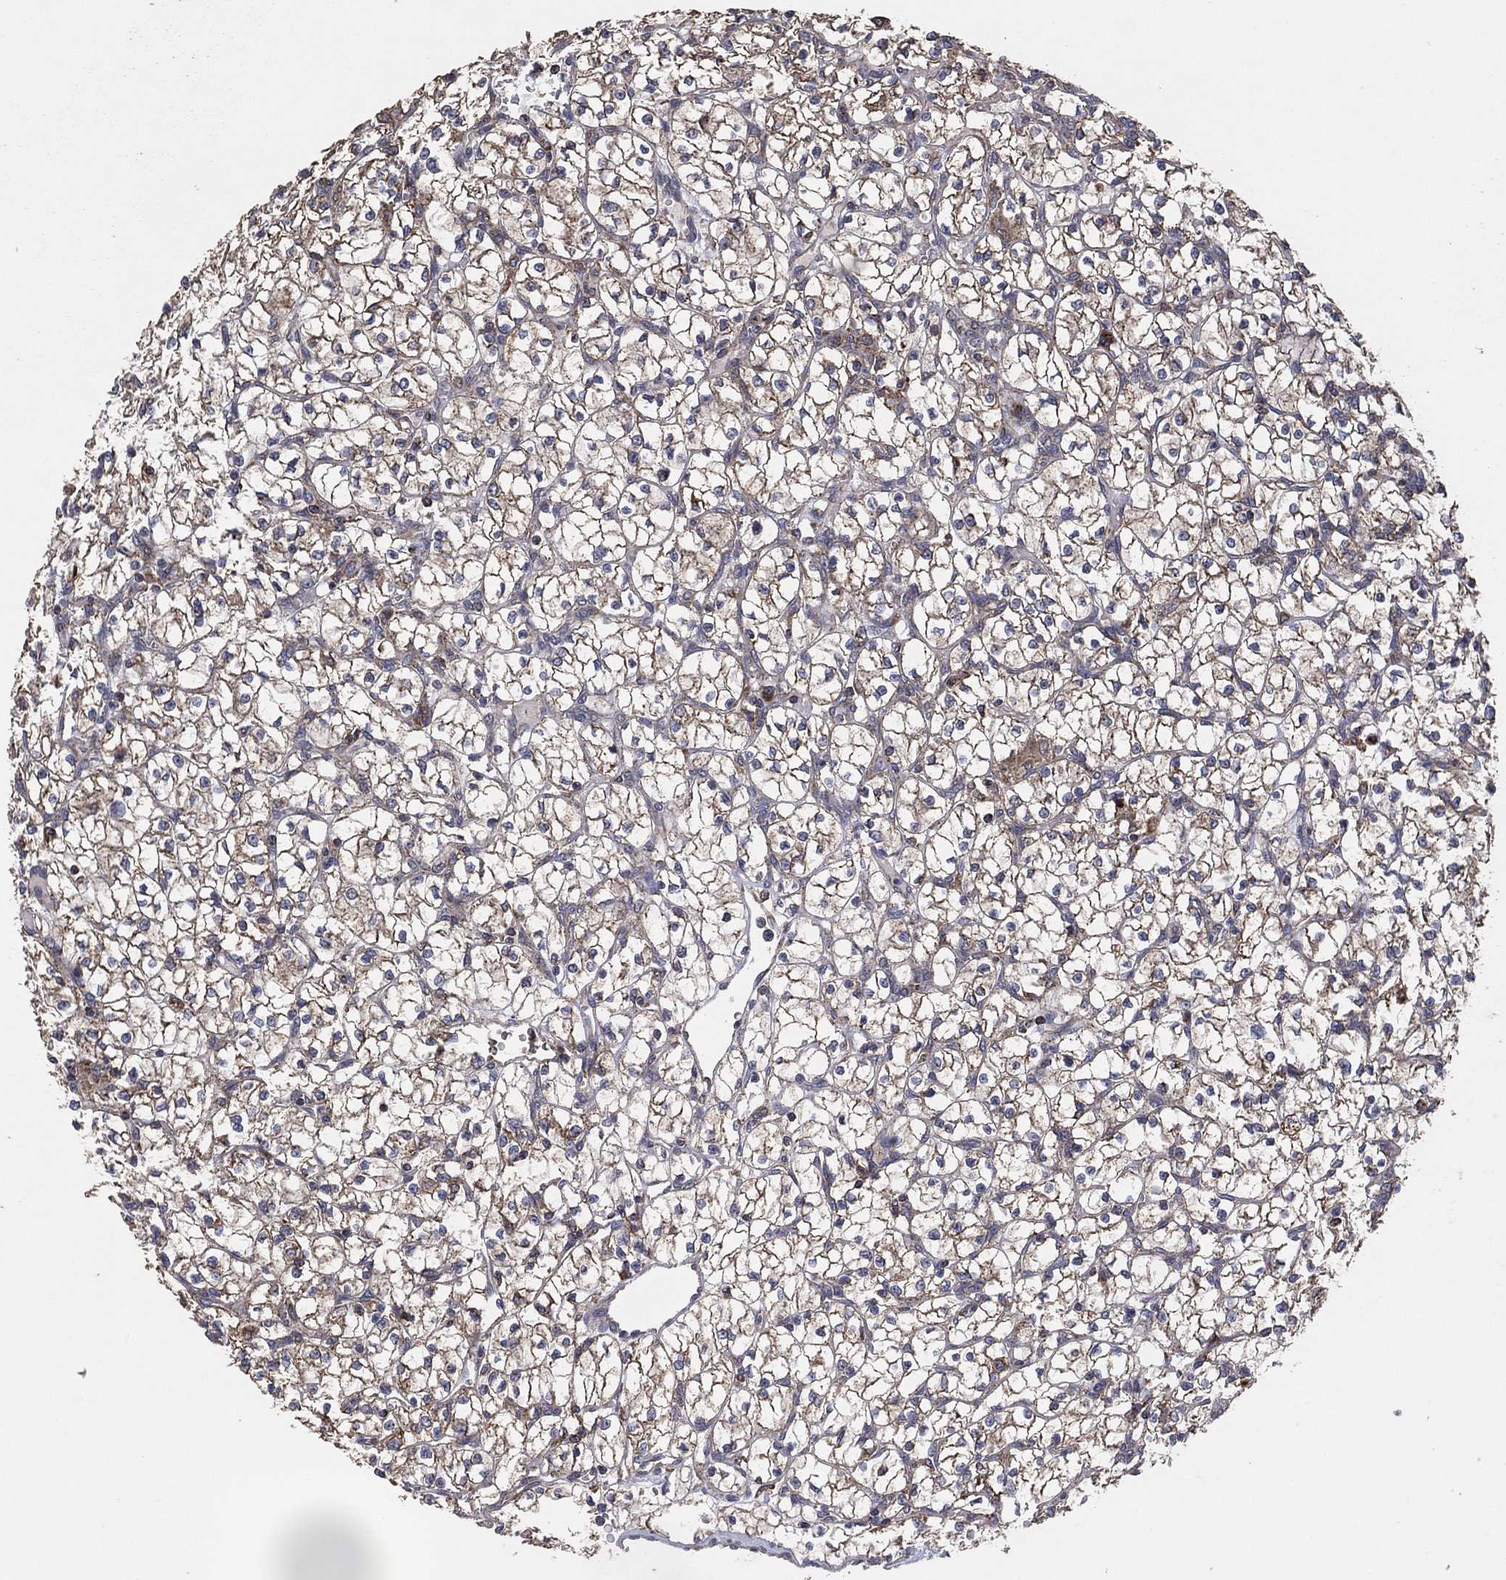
{"staining": {"intensity": "moderate", "quantity": "25%-75%", "location": "cytoplasmic/membranous"}, "tissue": "renal cancer", "cell_type": "Tumor cells", "image_type": "cancer", "snomed": [{"axis": "morphology", "description": "Adenocarcinoma, NOS"}, {"axis": "topography", "description": "Kidney"}], "caption": "Immunohistochemical staining of human renal cancer (adenocarcinoma) demonstrates medium levels of moderate cytoplasmic/membranous staining in approximately 25%-75% of tumor cells.", "gene": "LIMD1", "patient": {"sex": "female", "age": 64}}